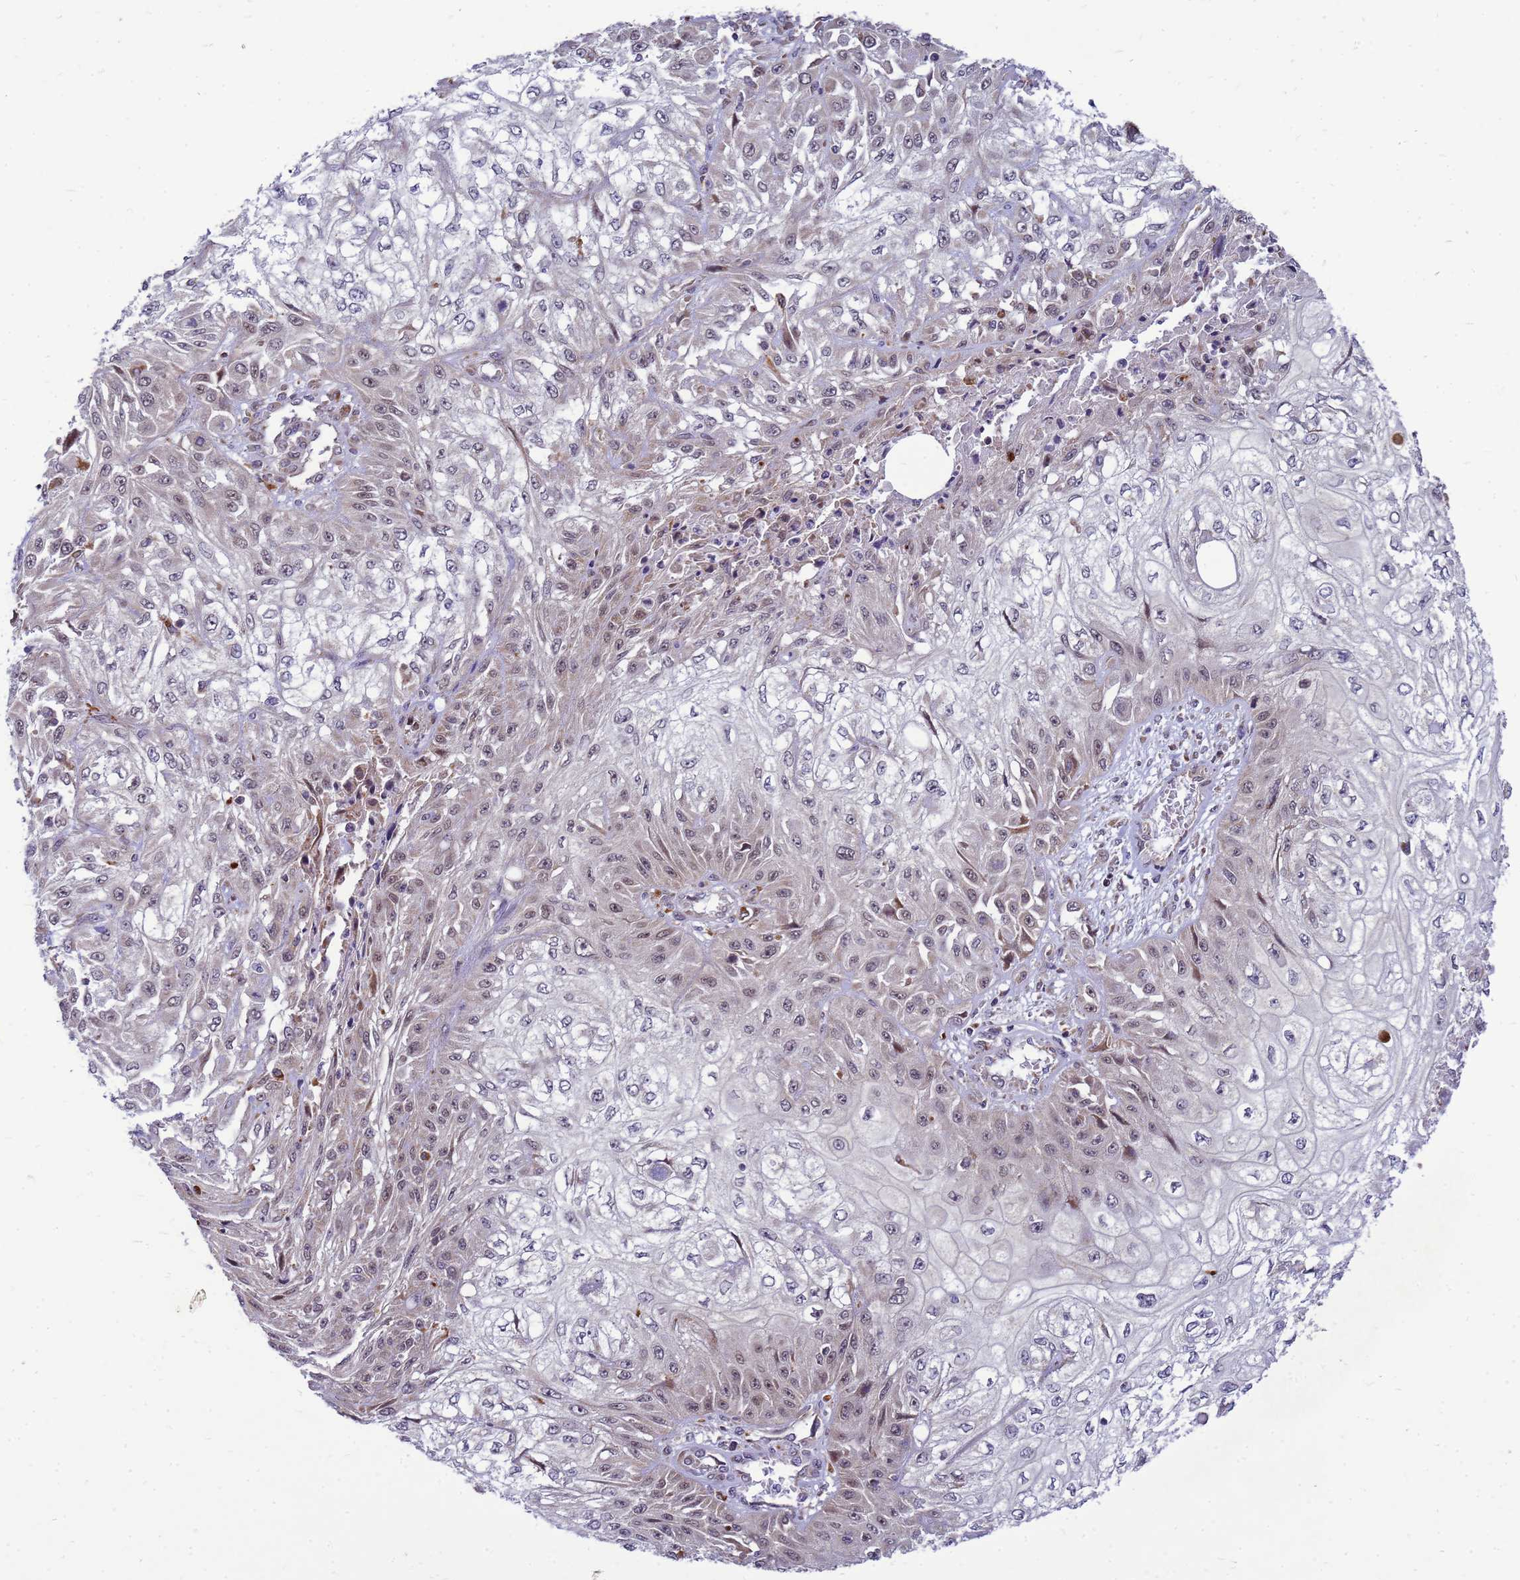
{"staining": {"intensity": "weak", "quantity": "<25%", "location": "nuclear"}, "tissue": "skin cancer", "cell_type": "Tumor cells", "image_type": "cancer", "snomed": [{"axis": "morphology", "description": "Squamous cell carcinoma, NOS"}, {"axis": "morphology", "description": "Squamous cell carcinoma, metastatic, NOS"}, {"axis": "topography", "description": "Skin"}, {"axis": "topography", "description": "Lymph node"}], "caption": "Human skin cancer (metastatic squamous cell carcinoma) stained for a protein using immunohistochemistry reveals no positivity in tumor cells.", "gene": "C12orf43", "patient": {"sex": "male", "age": 75}}